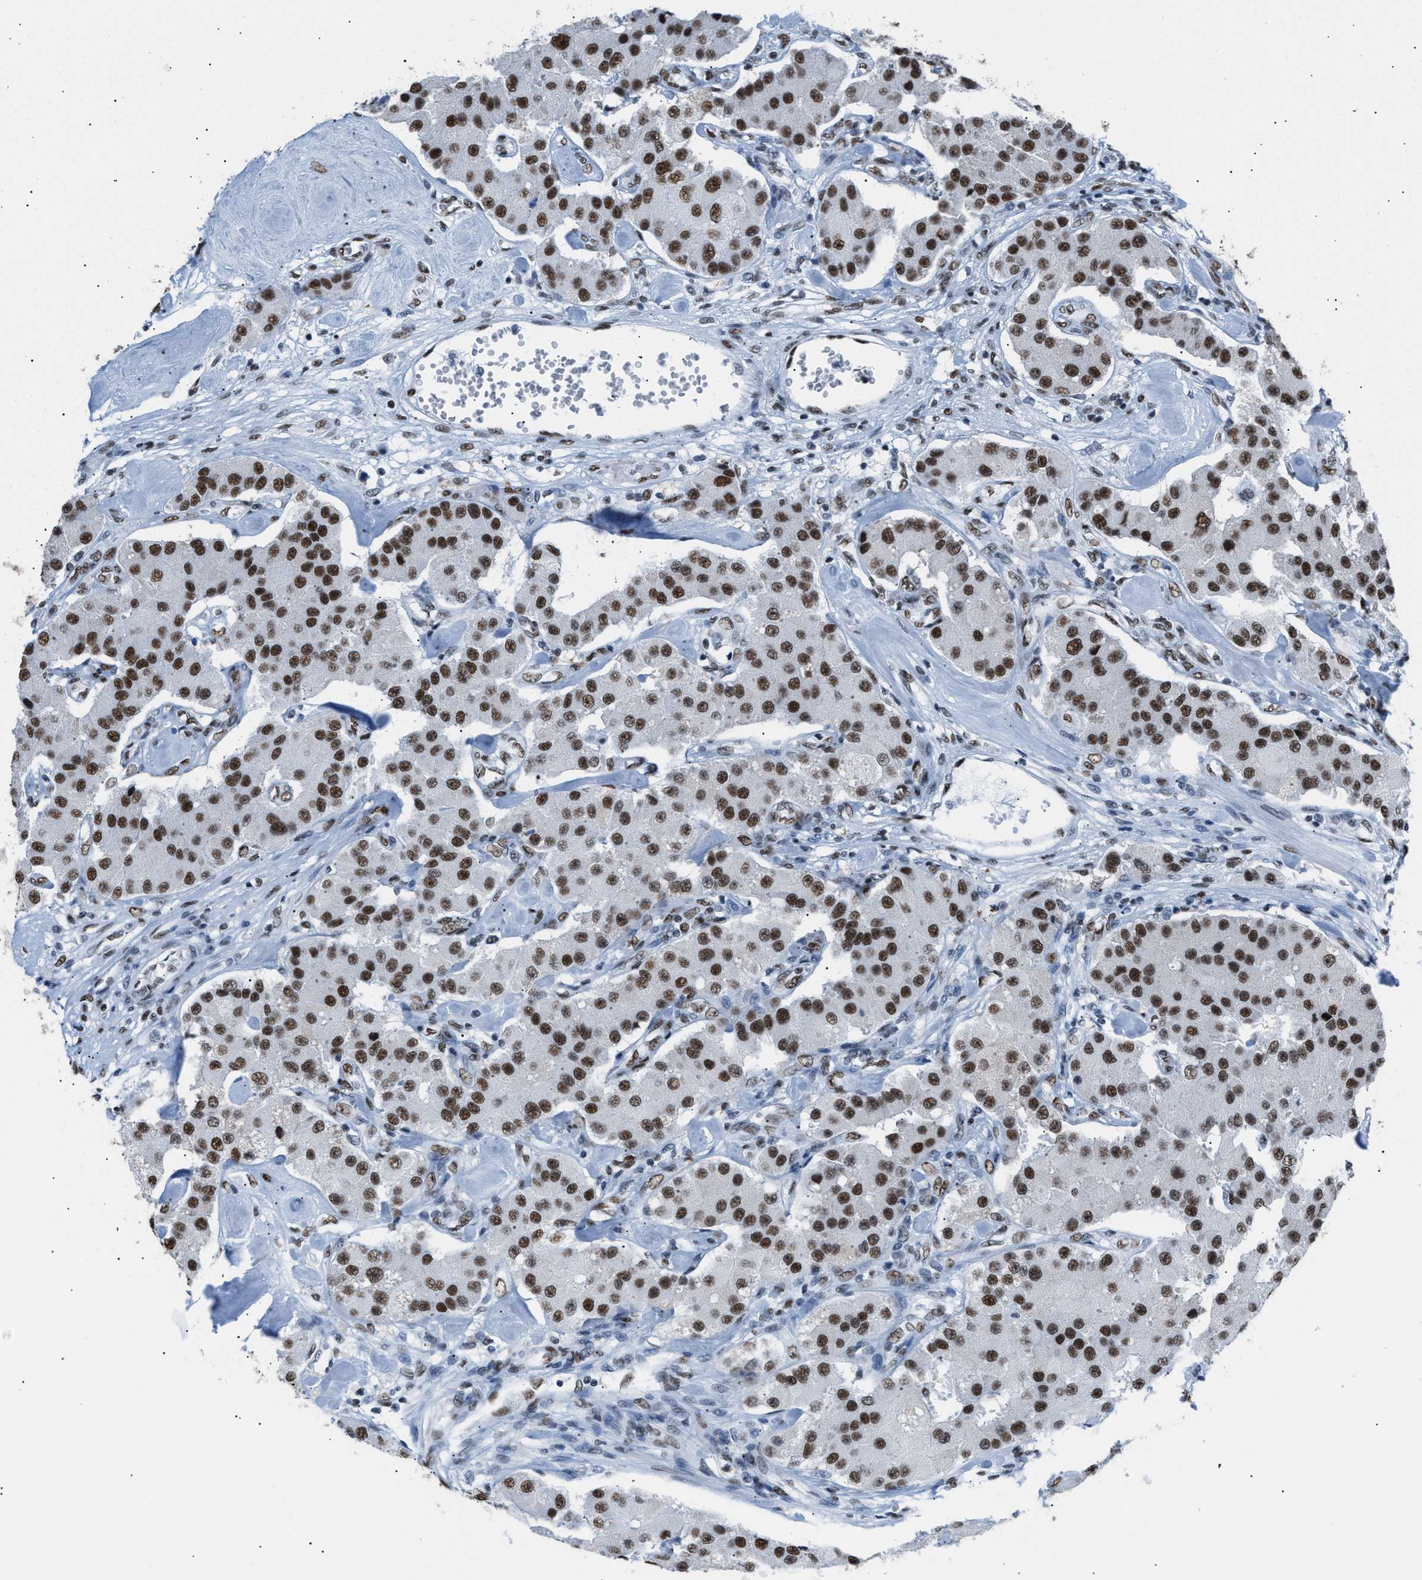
{"staining": {"intensity": "strong", "quantity": ">75%", "location": "nuclear"}, "tissue": "carcinoid", "cell_type": "Tumor cells", "image_type": "cancer", "snomed": [{"axis": "morphology", "description": "Carcinoid, malignant, NOS"}, {"axis": "topography", "description": "Pancreas"}], "caption": "Protein positivity by IHC demonstrates strong nuclear expression in about >75% of tumor cells in carcinoid (malignant).", "gene": "CCAR2", "patient": {"sex": "male", "age": 41}}